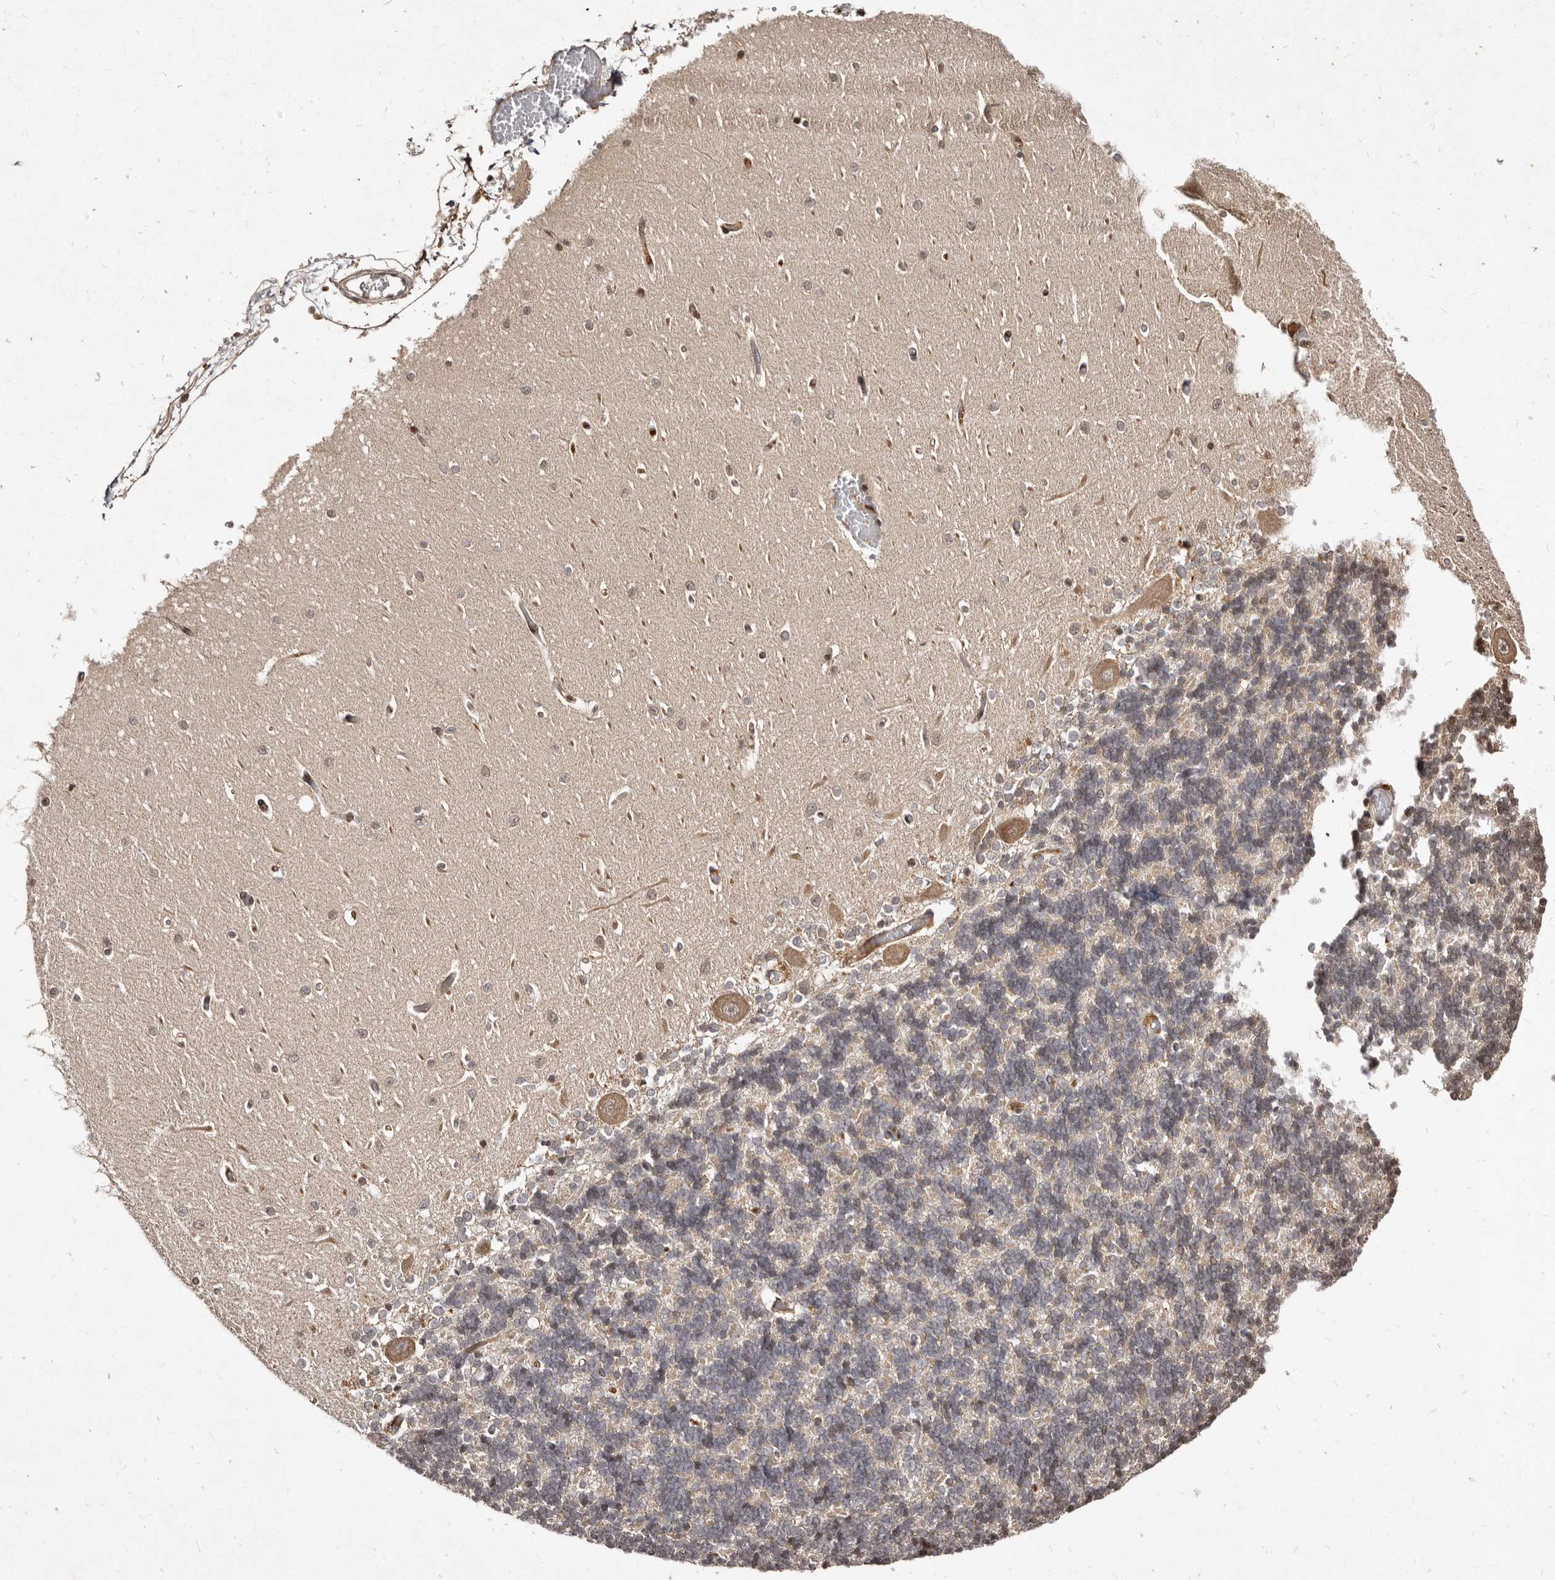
{"staining": {"intensity": "negative", "quantity": "none", "location": "none"}, "tissue": "cerebellum", "cell_type": "Cells in granular layer", "image_type": "normal", "snomed": [{"axis": "morphology", "description": "Normal tissue, NOS"}, {"axis": "topography", "description": "Cerebellum"}], "caption": "Cerebellum was stained to show a protein in brown. There is no significant expression in cells in granular layer. (DAB (3,3'-diaminobenzidine) IHC visualized using brightfield microscopy, high magnification).", "gene": "LCORL", "patient": {"sex": "male", "age": 37}}